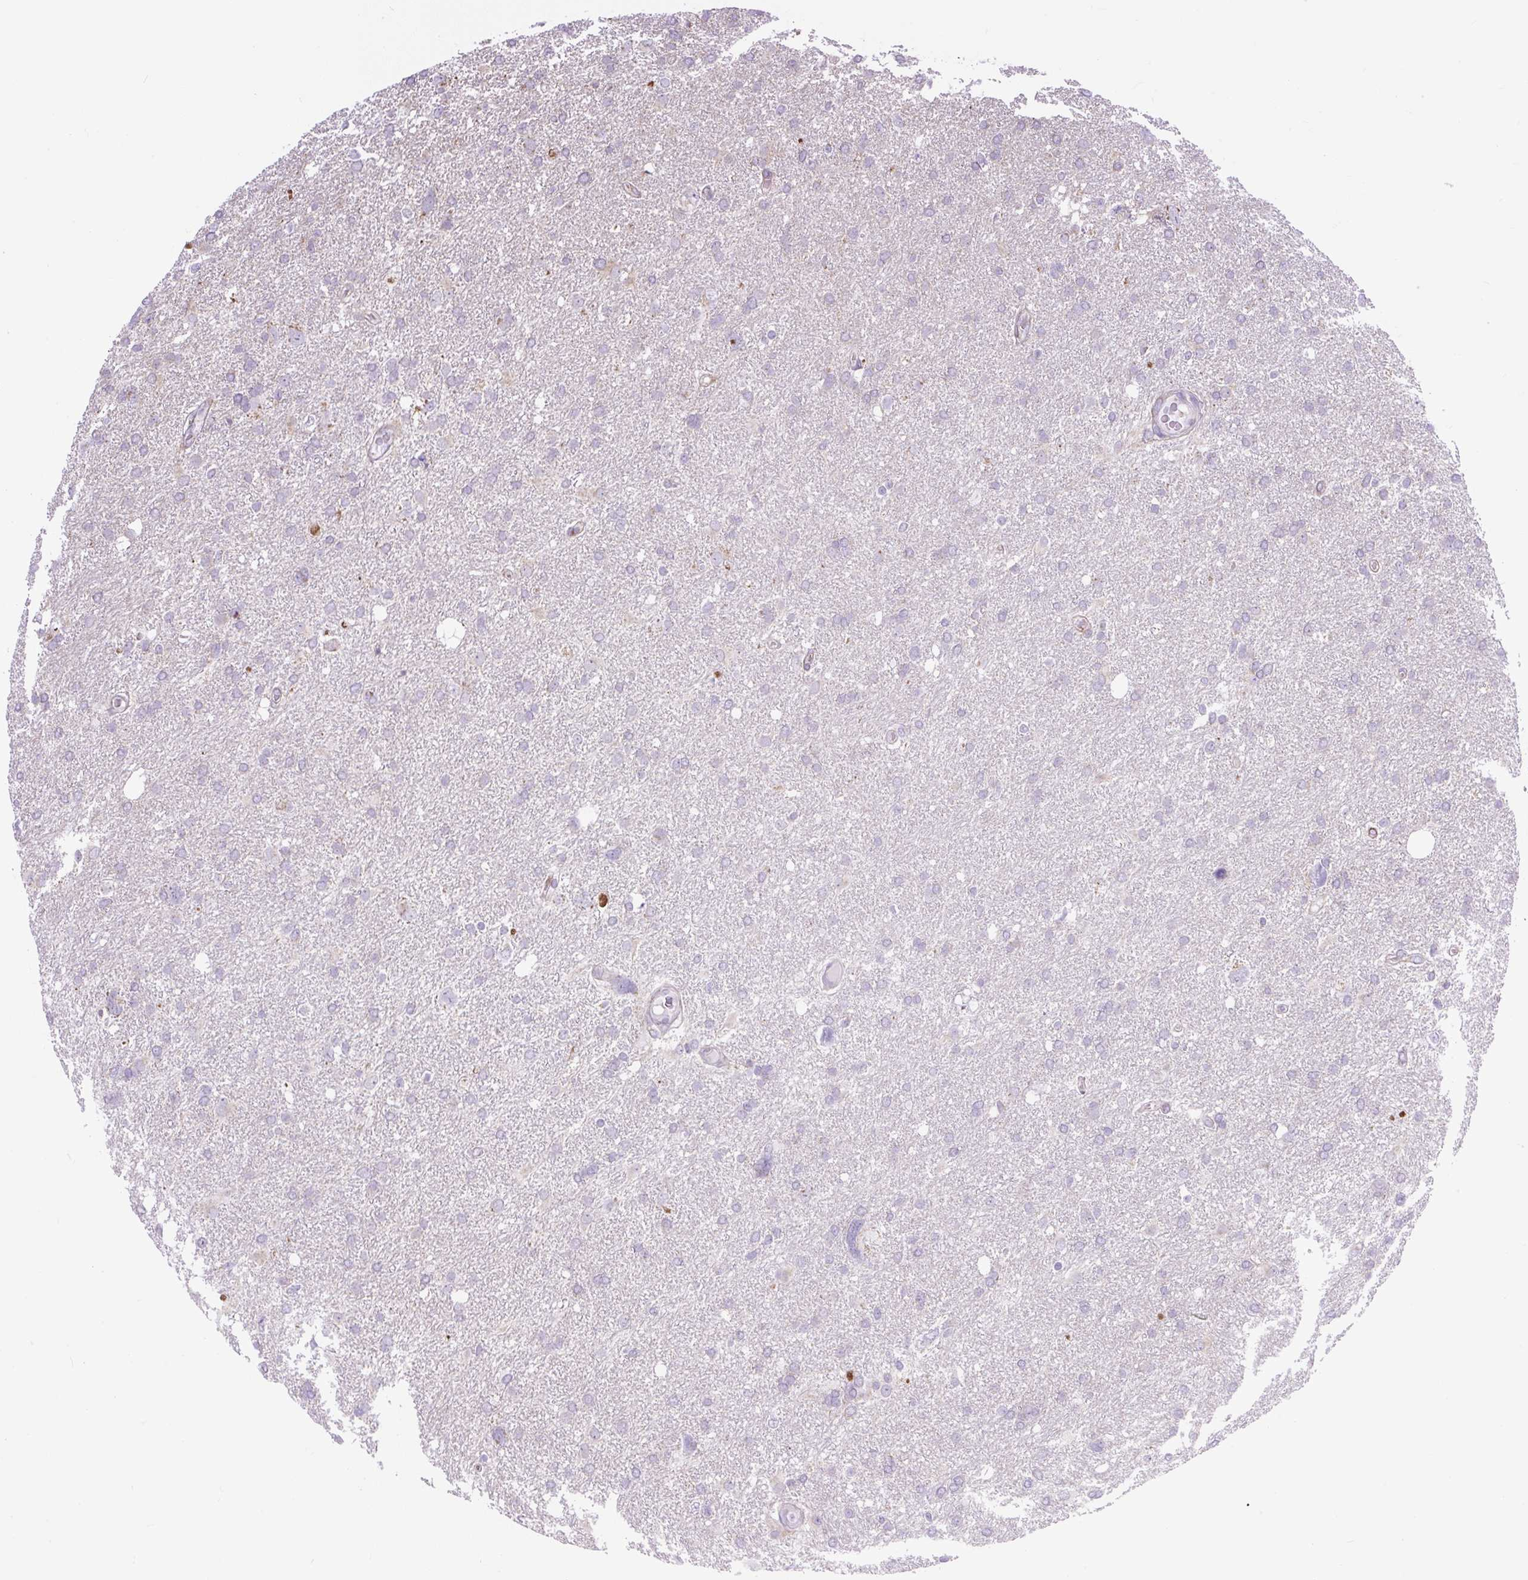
{"staining": {"intensity": "negative", "quantity": "none", "location": "none"}, "tissue": "glioma", "cell_type": "Tumor cells", "image_type": "cancer", "snomed": [{"axis": "morphology", "description": "Glioma, malignant, High grade"}, {"axis": "topography", "description": "Brain"}], "caption": "Micrograph shows no significant protein staining in tumor cells of glioma. (DAB IHC with hematoxylin counter stain).", "gene": "RNASE10", "patient": {"sex": "male", "age": 61}}